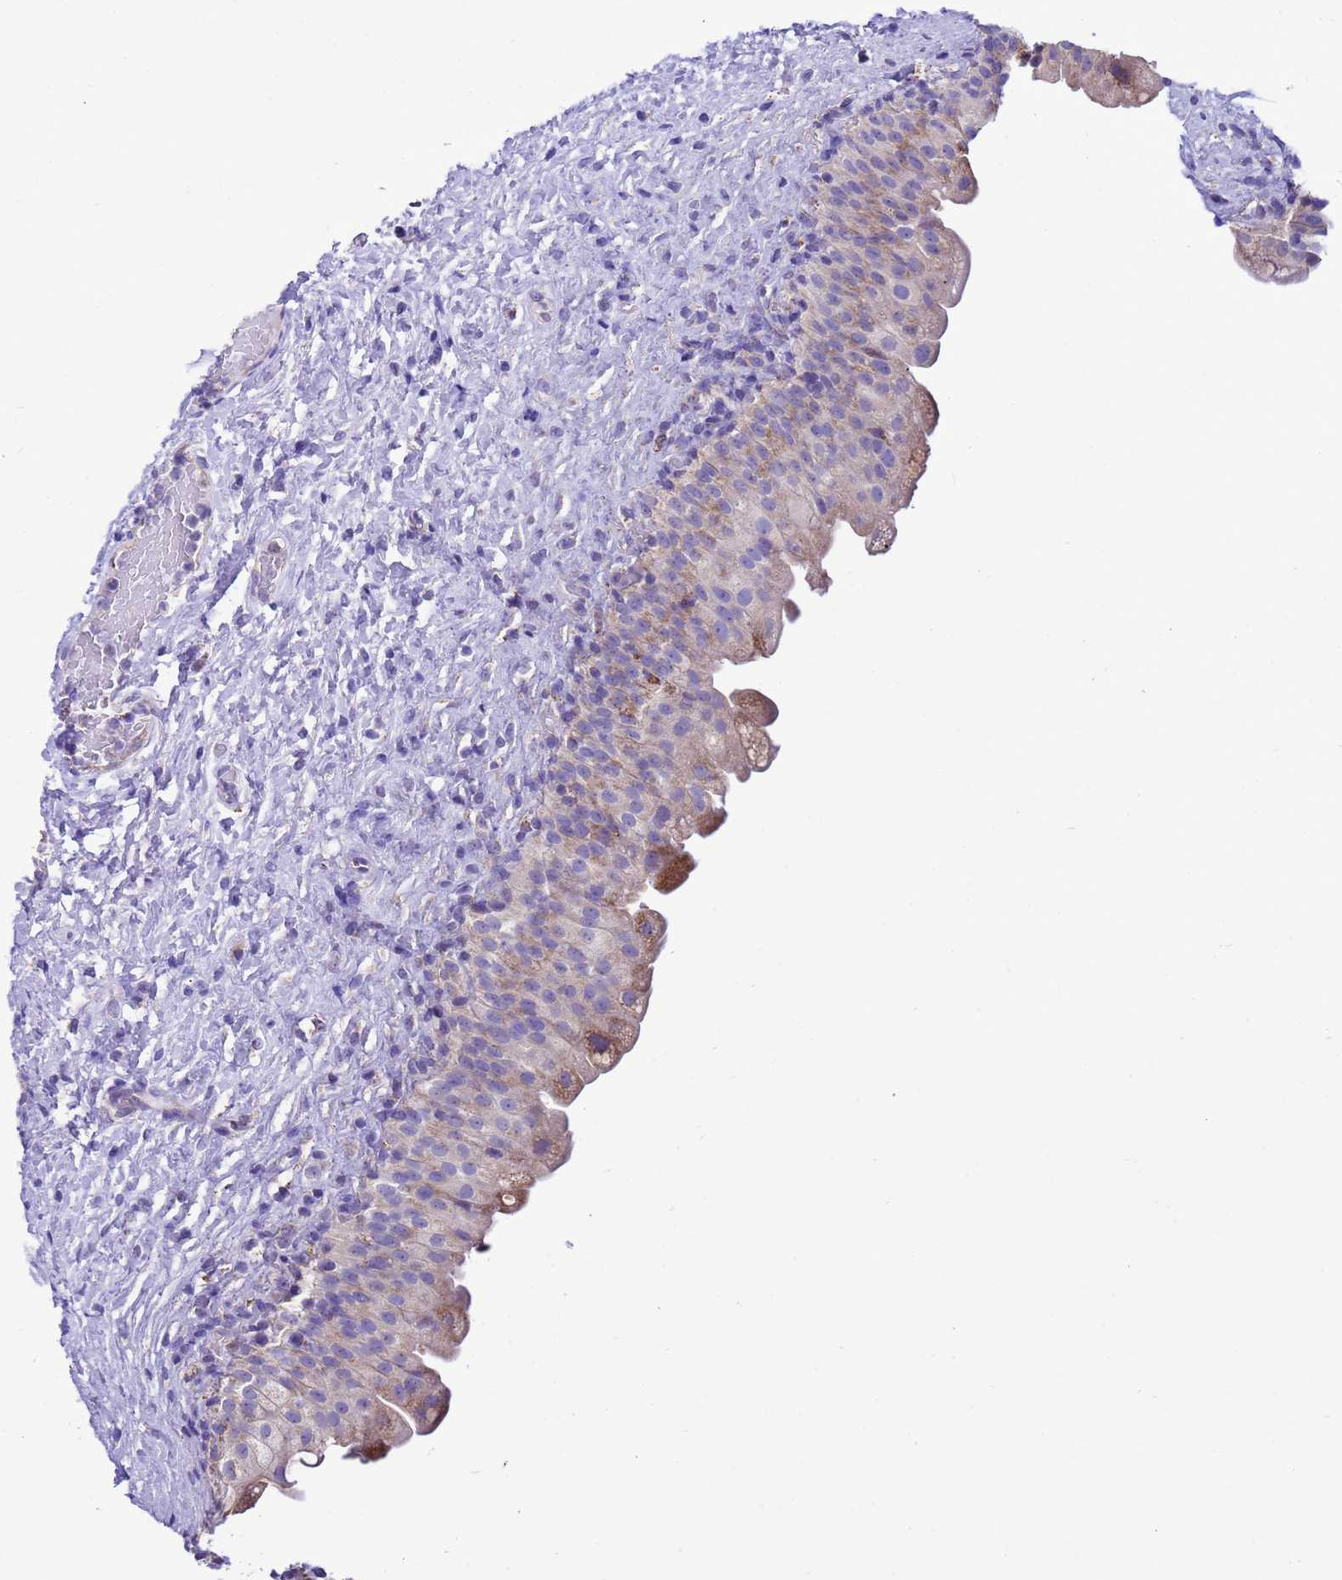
{"staining": {"intensity": "moderate", "quantity": "<25%", "location": "cytoplasmic/membranous"}, "tissue": "urinary bladder", "cell_type": "Urothelial cells", "image_type": "normal", "snomed": [{"axis": "morphology", "description": "Normal tissue, NOS"}, {"axis": "topography", "description": "Urinary bladder"}], "caption": "Approximately <25% of urothelial cells in normal urinary bladder display moderate cytoplasmic/membranous protein expression as visualized by brown immunohistochemical staining.", "gene": "CCDC191", "patient": {"sex": "female", "age": 27}}